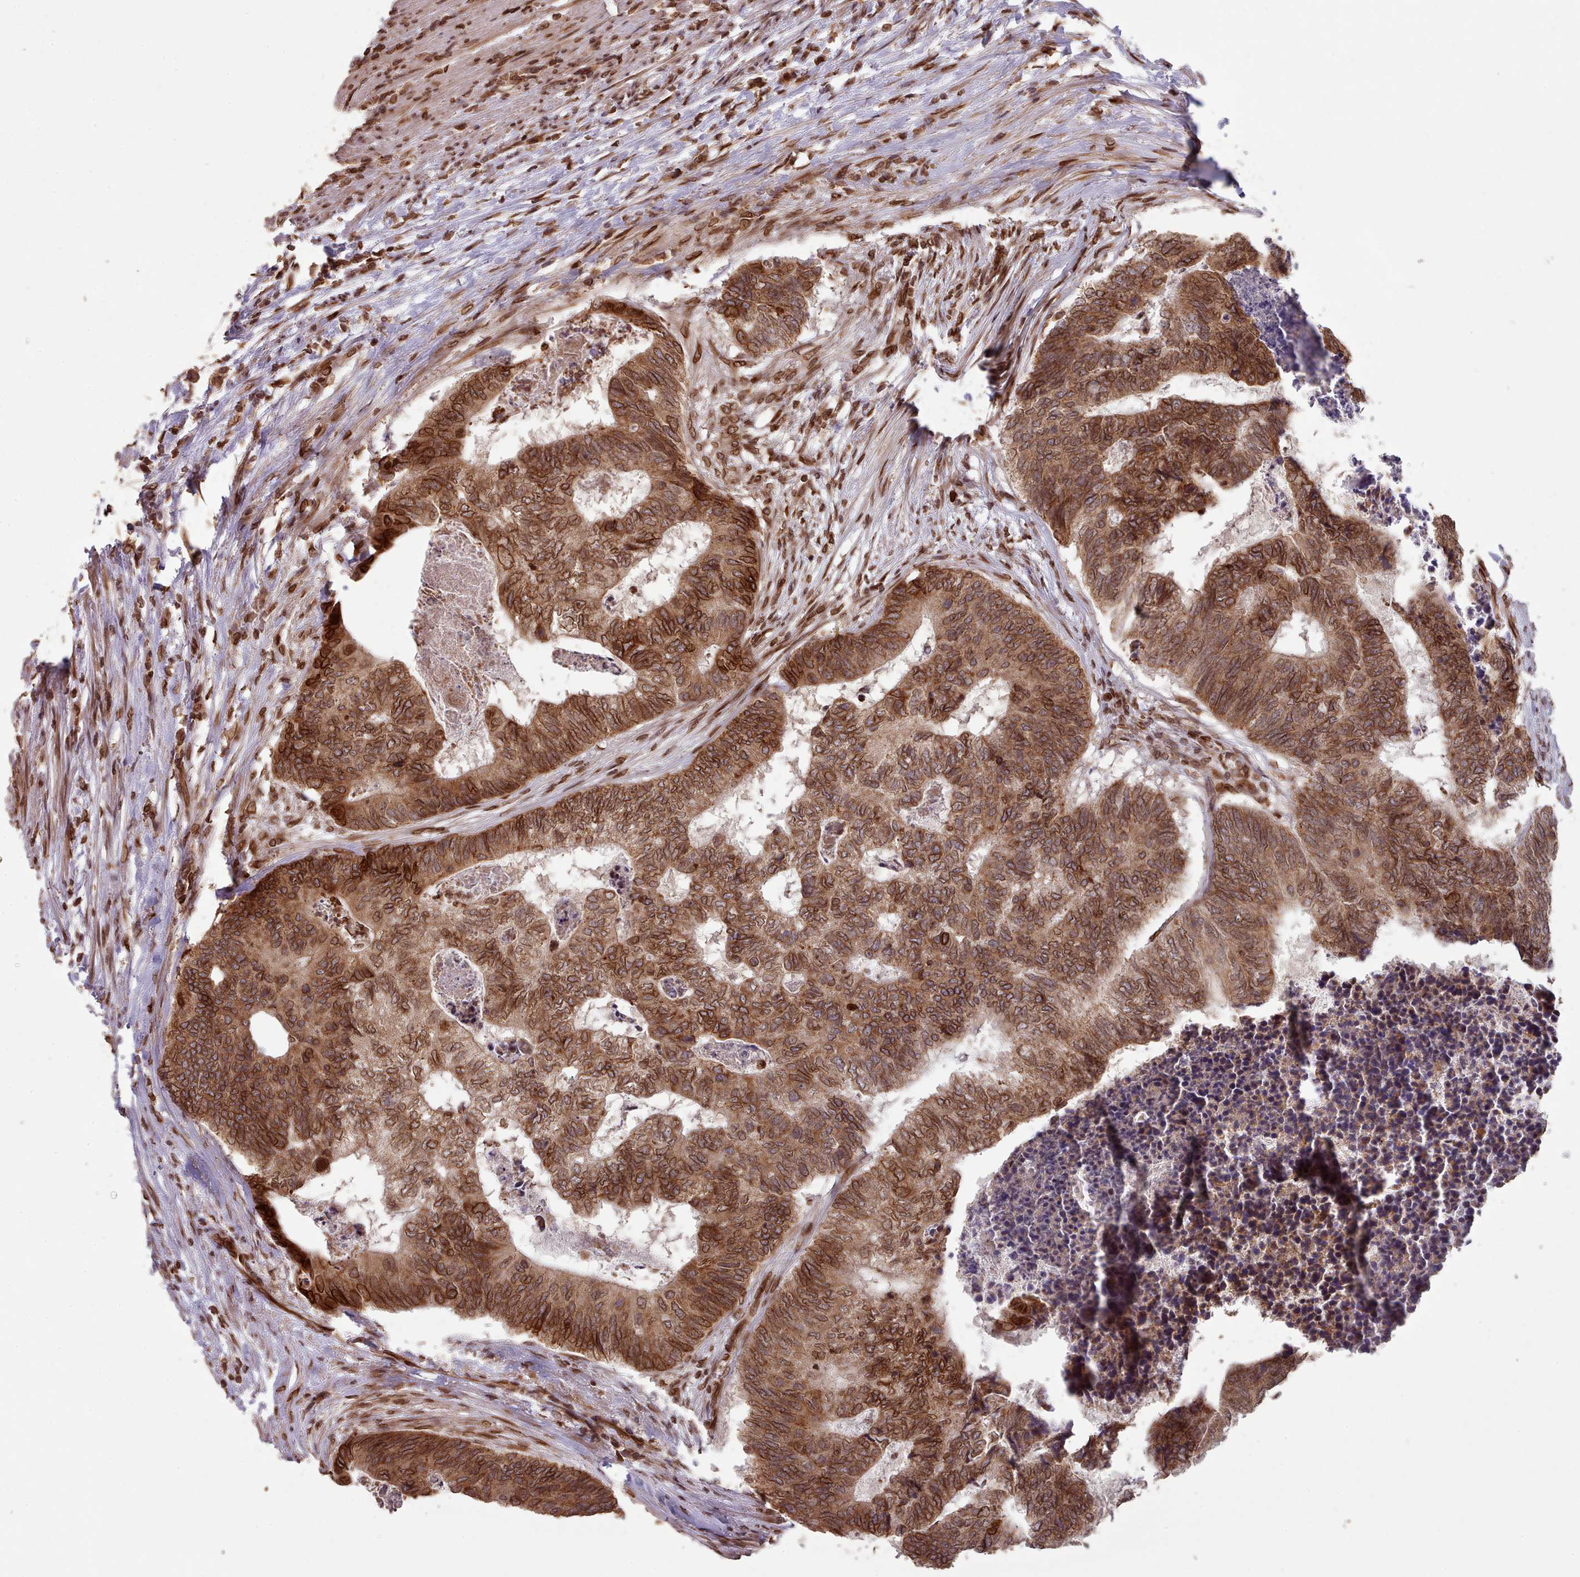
{"staining": {"intensity": "moderate", "quantity": ">75%", "location": "cytoplasmic/membranous,nuclear"}, "tissue": "colorectal cancer", "cell_type": "Tumor cells", "image_type": "cancer", "snomed": [{"axis": "morphology", "description": "Adenocarcinoma, NOS"}, {"axis": "topography", "description": "Colon"}], "caption": "The photomicrograph exhibits staining of adenocarcinoma (colorectal), revealing moderate cytoplasmic/membranous and nuclear protein positivity (brown color) within tumor cells.", "gene": "TOR1AIP1", "patient": {"sex": "female", "age": 67}}